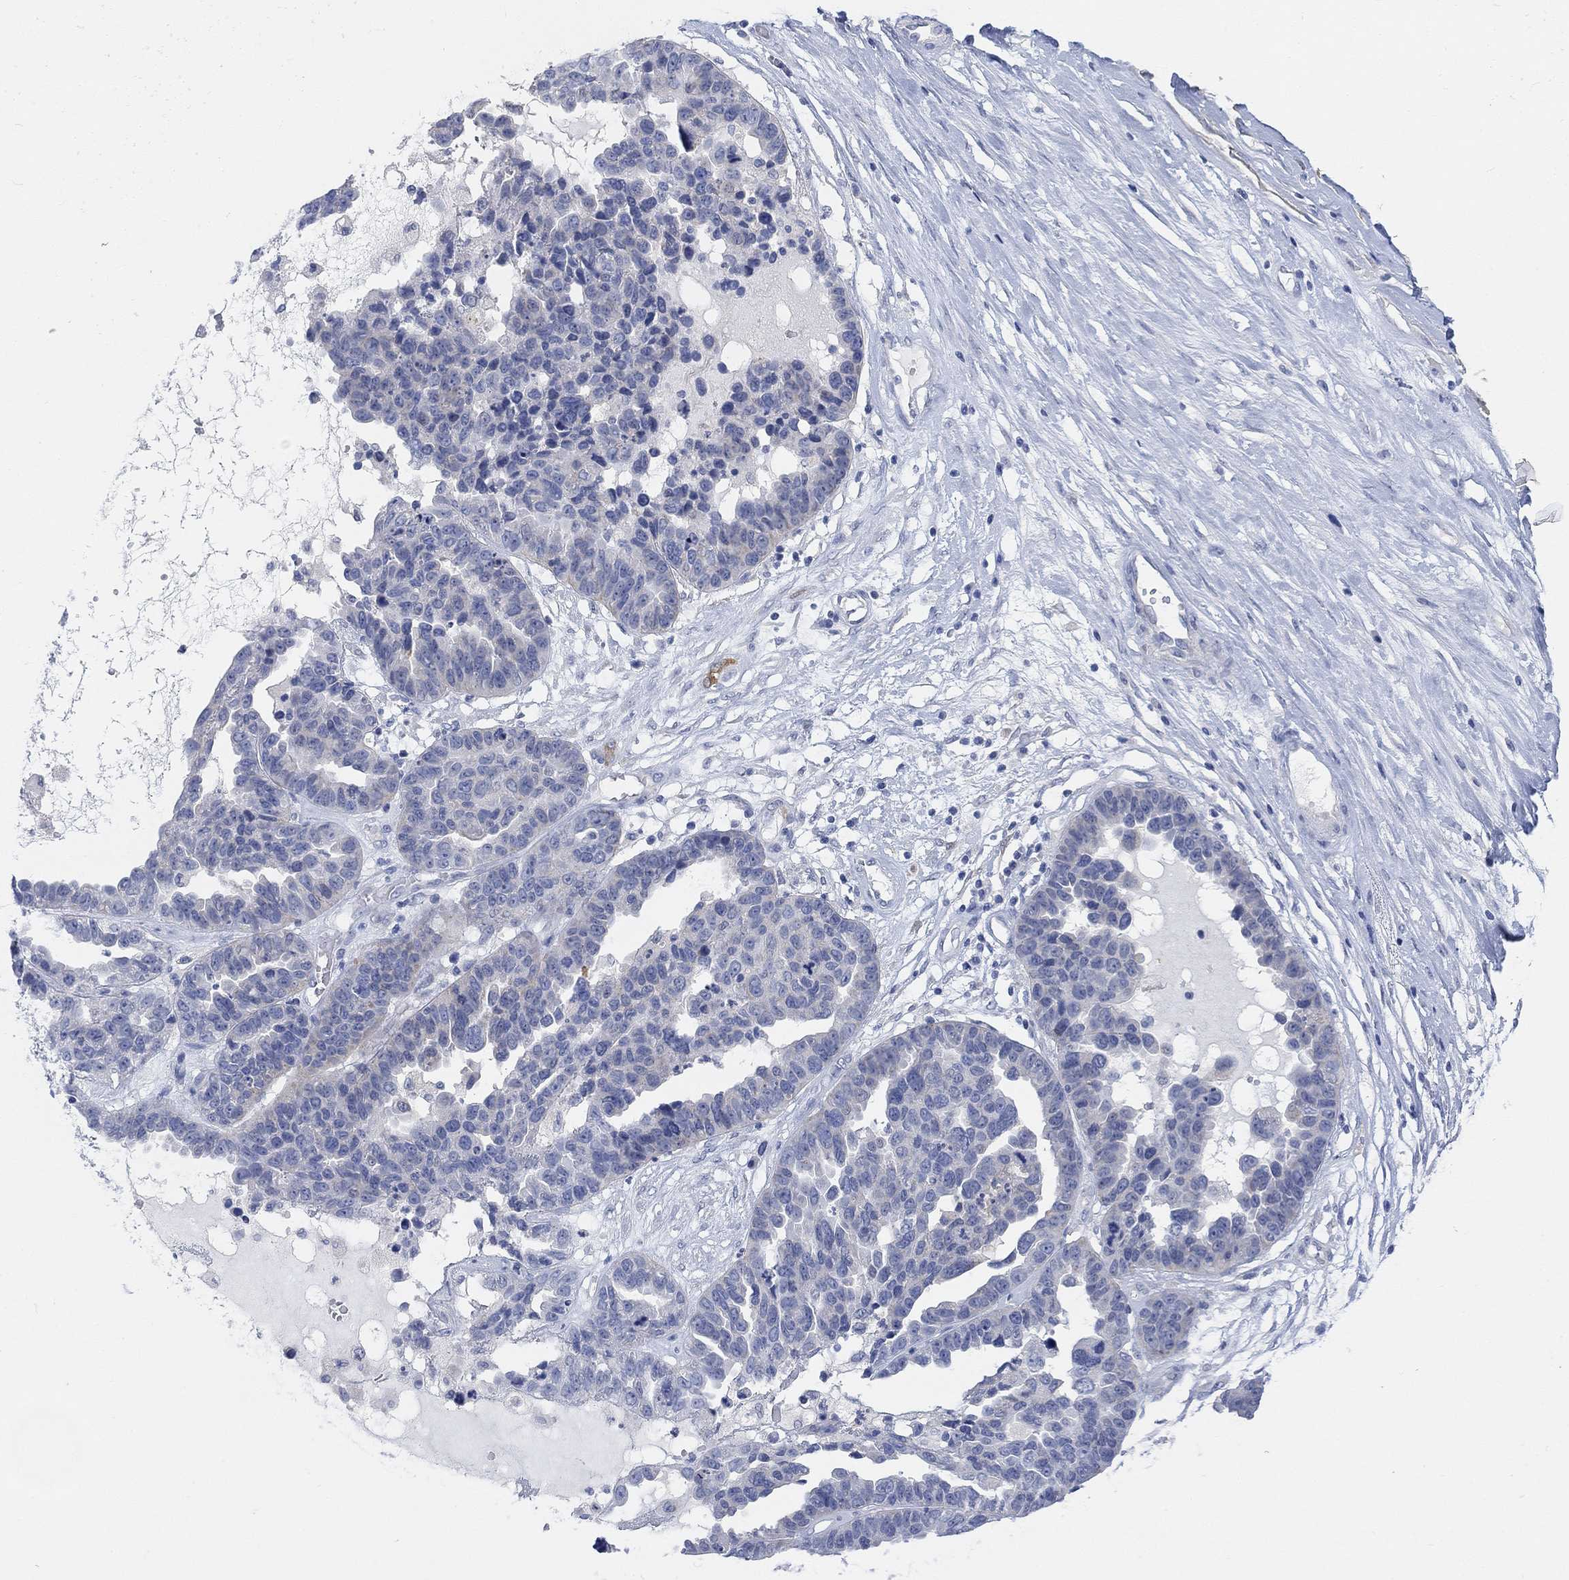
{"staining": {"intensity": "negative", "quantity": "none", "location": "none"}, "tissue": "ovarian cancer", "cell_type": "Tumor cells", "image_type": "cancer", "snomed": [{"axis": "morphology", "description": "Cystadenocarcinoma, serous, NOS"}, {"axis": "topography", "description": "Ovary"}], "caption": "This is a photomicrograph of IHC staining of ovarian serous cystadenocarcinoma, which shows no expression in tumor cells.", "gene": "VAT1L", "patient": {"sex": "female", "age": 87}}